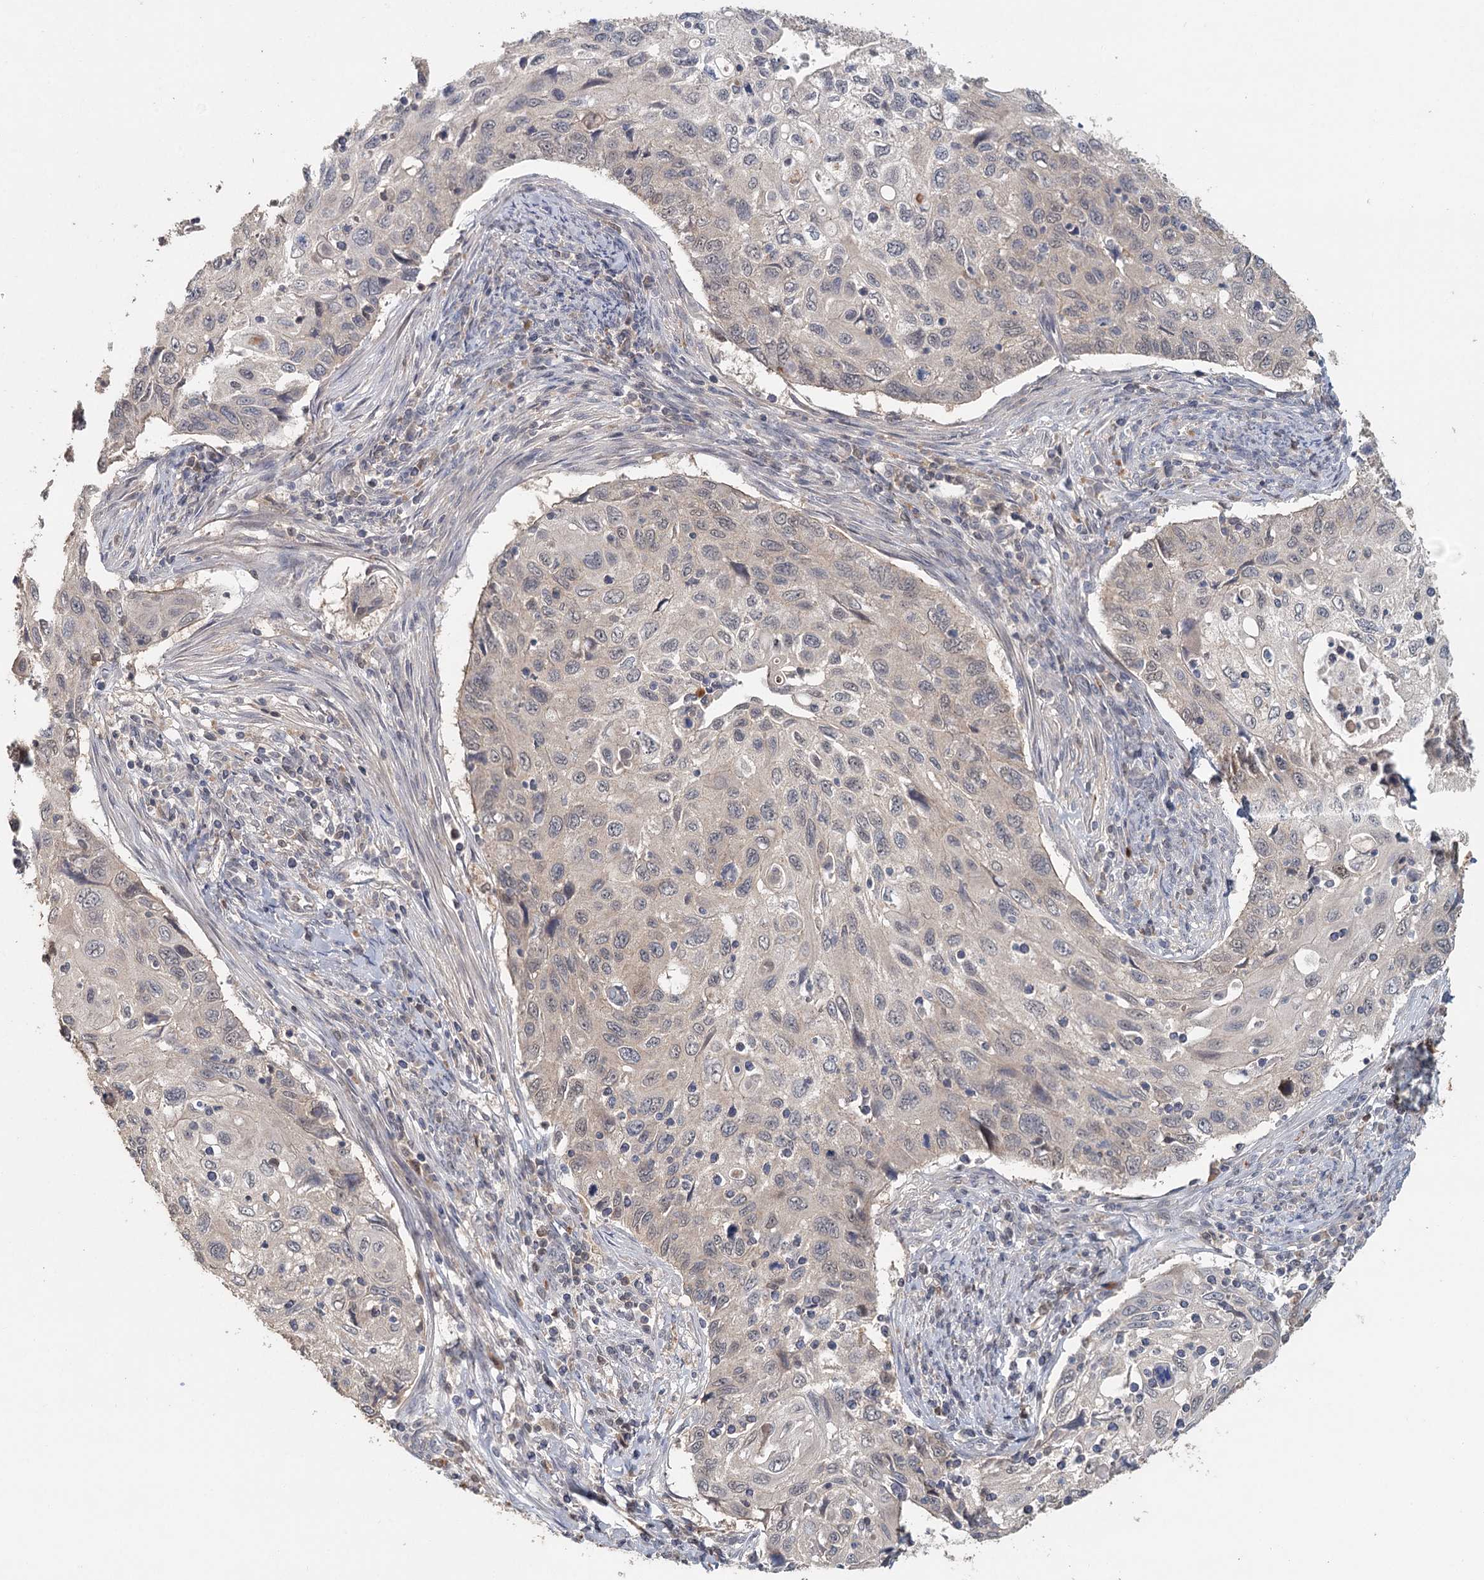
{"staining": {"intensity": "weak", "quantity": "<25%", "location": "cytoplasmic/membranous,nuclear"}, "tissue": "cervical cancer", "cell_type": "Tumor cells", "image_type": "cancer", "snomed": [{"axis": "morphology", "description": "Squamous cell carcinoma, NOS"}, {"axis": "topography", "description": "Cervix"}], "caption": "A histopathology image of human squamous cell carcinoma (cervical) is negative for staining in tumor cells.", "gene": "ADK", "patient": {"sex": "female", "age": 70}}